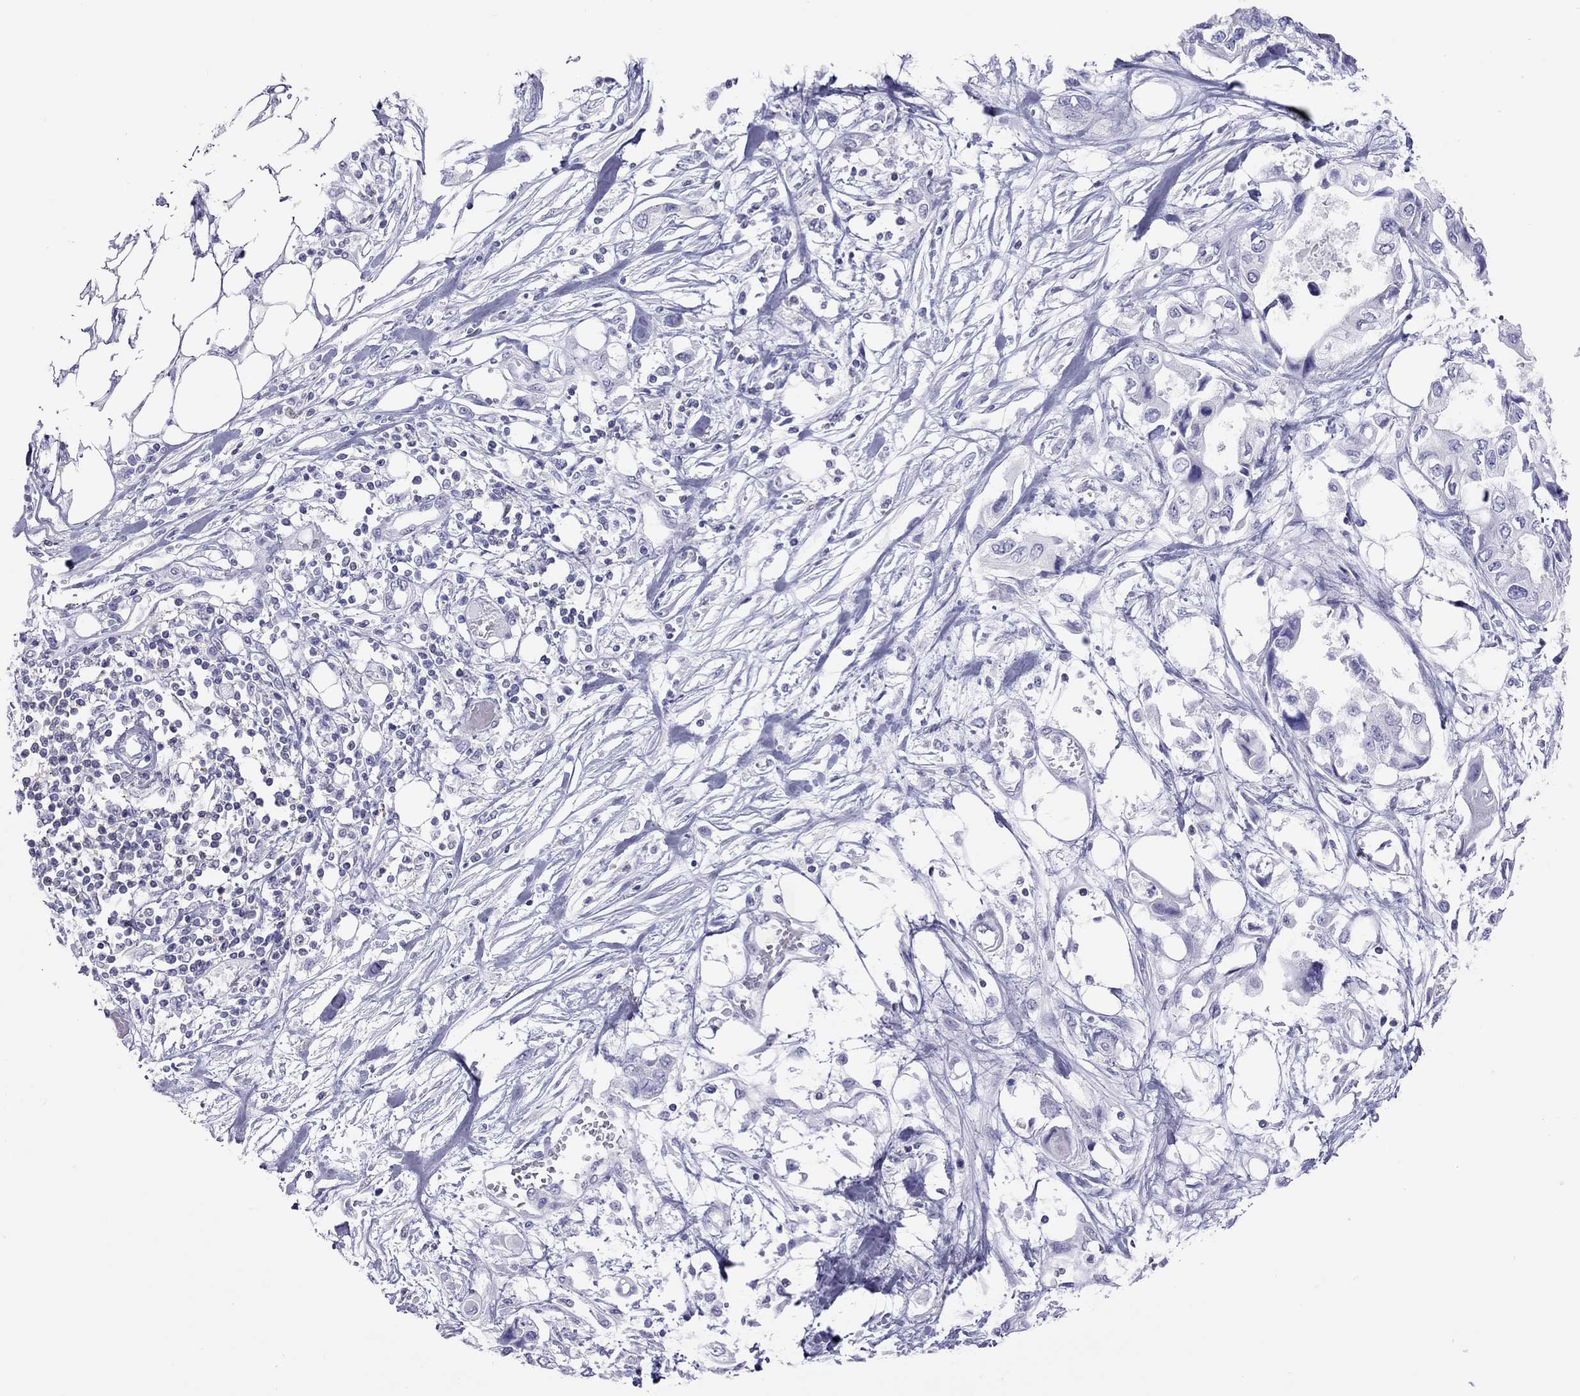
{"staining": {"intensity": "negative", "quantity": "none", "location": "none"}, "tissue": "pancreatic cancer", "cell_type": "Tumor cells", "image_type": "cancer", "snomed": [{"axis": "morphology", "description": "Adenocarcinoma, NOS"}, {"axis": "topography", "description": "Pancreas"}], "caption": "Immunohistochemistry (IHC) of human pancreatic adenocarcinoma displays no expression in tumor cells.", "gene": "STAG3", "patient": {"sex": "female", "age": 63}}